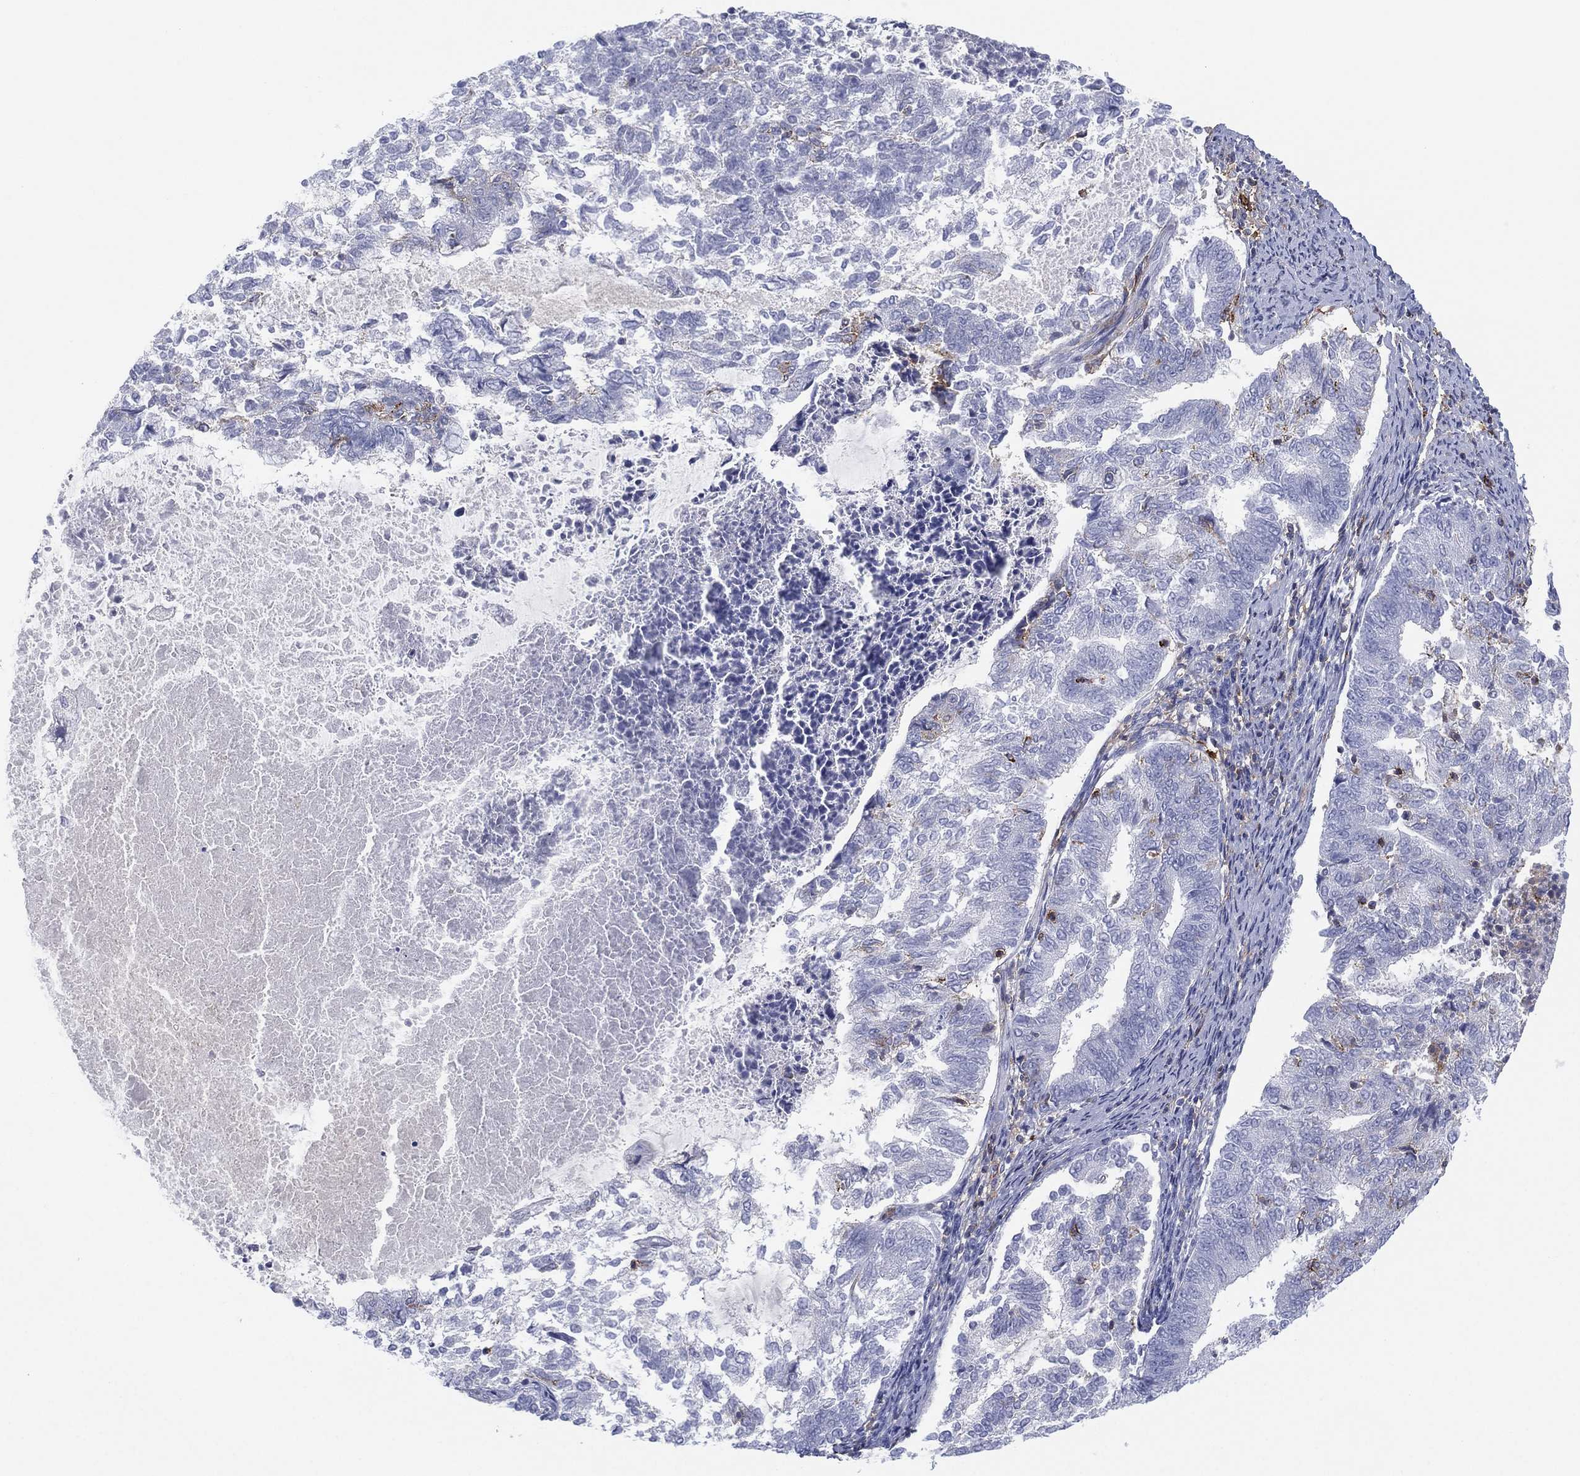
{"staining": {"intensity": "negative", "quantity": "none", "location": "none"}, "tissue": "endometrial cancer", "cell_type": "Tumor cells", "image_type": "cancer", "snomed": [{"axis": "morphology", "description": "Adenocarcinoma, NOS"}, {"axis": "topography", "description": "Endometrium"}], "caption": "DAB immunohistochemical staining of human adenocarcinoma (endometrial) displays no significant positivity in tumor cells.", "gene": "SELPLG", "patient": {"sex": "female", "age": 65}}